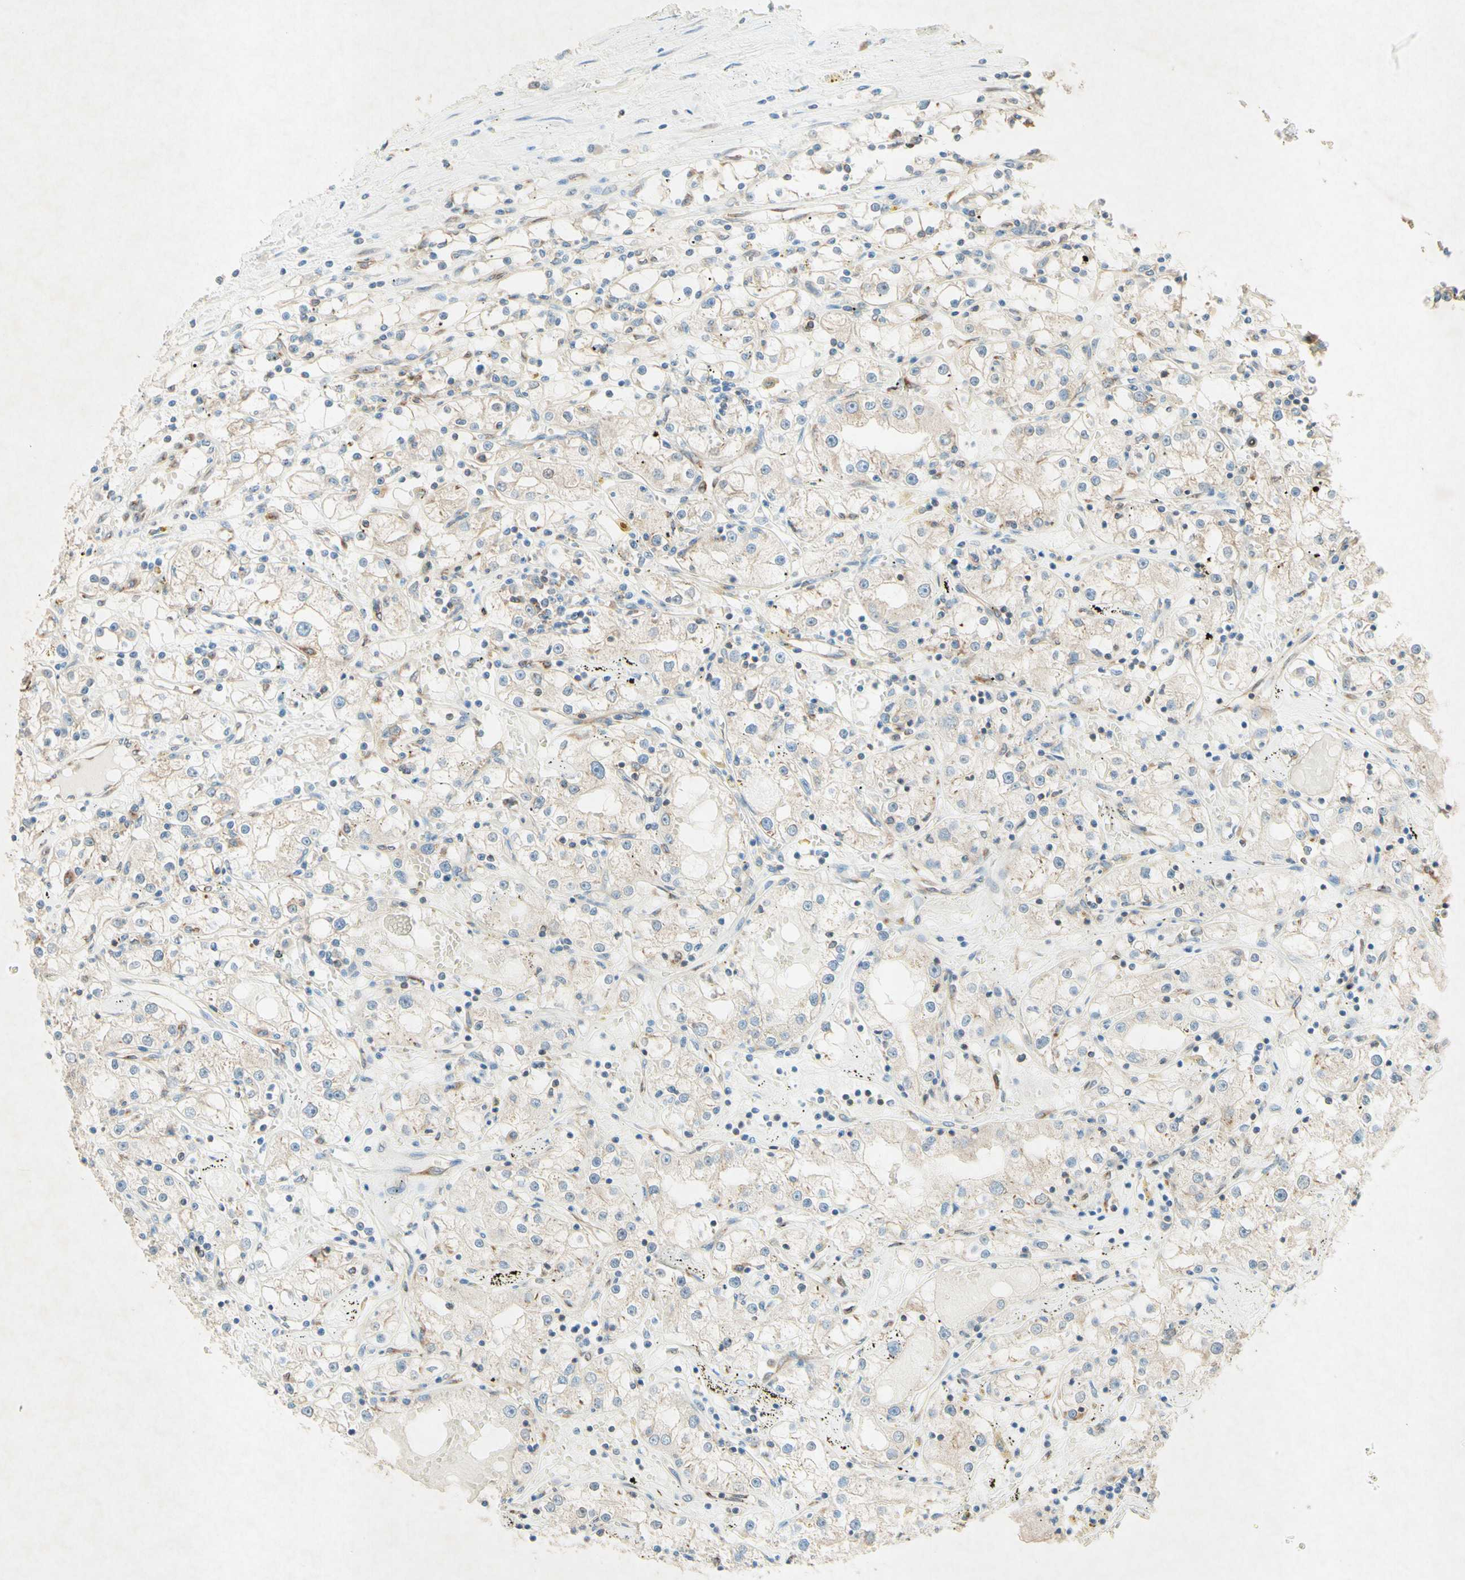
{"staining": {"intensity": "weak", "quantity": ">75%", "location": "cytoplasmic/membranous"}, "tissue": "renal cancer", "cell_type": "Tumor cells", "image_type": "cancer", "snomed": [{"axis": "morphology", "description": "Adenocarcinoma, NOS"}, {"axis": "topography", "description": "Kidney"}], "caption": "IHC photomicrograph of human renal cancer stained for a protein (brown), which reveals low levels of weak cytoplasmic/membranous expression in about >75% of tumor cells.", "gene": "PABPC1", "patient": {"sex": "male", "age": 56}}